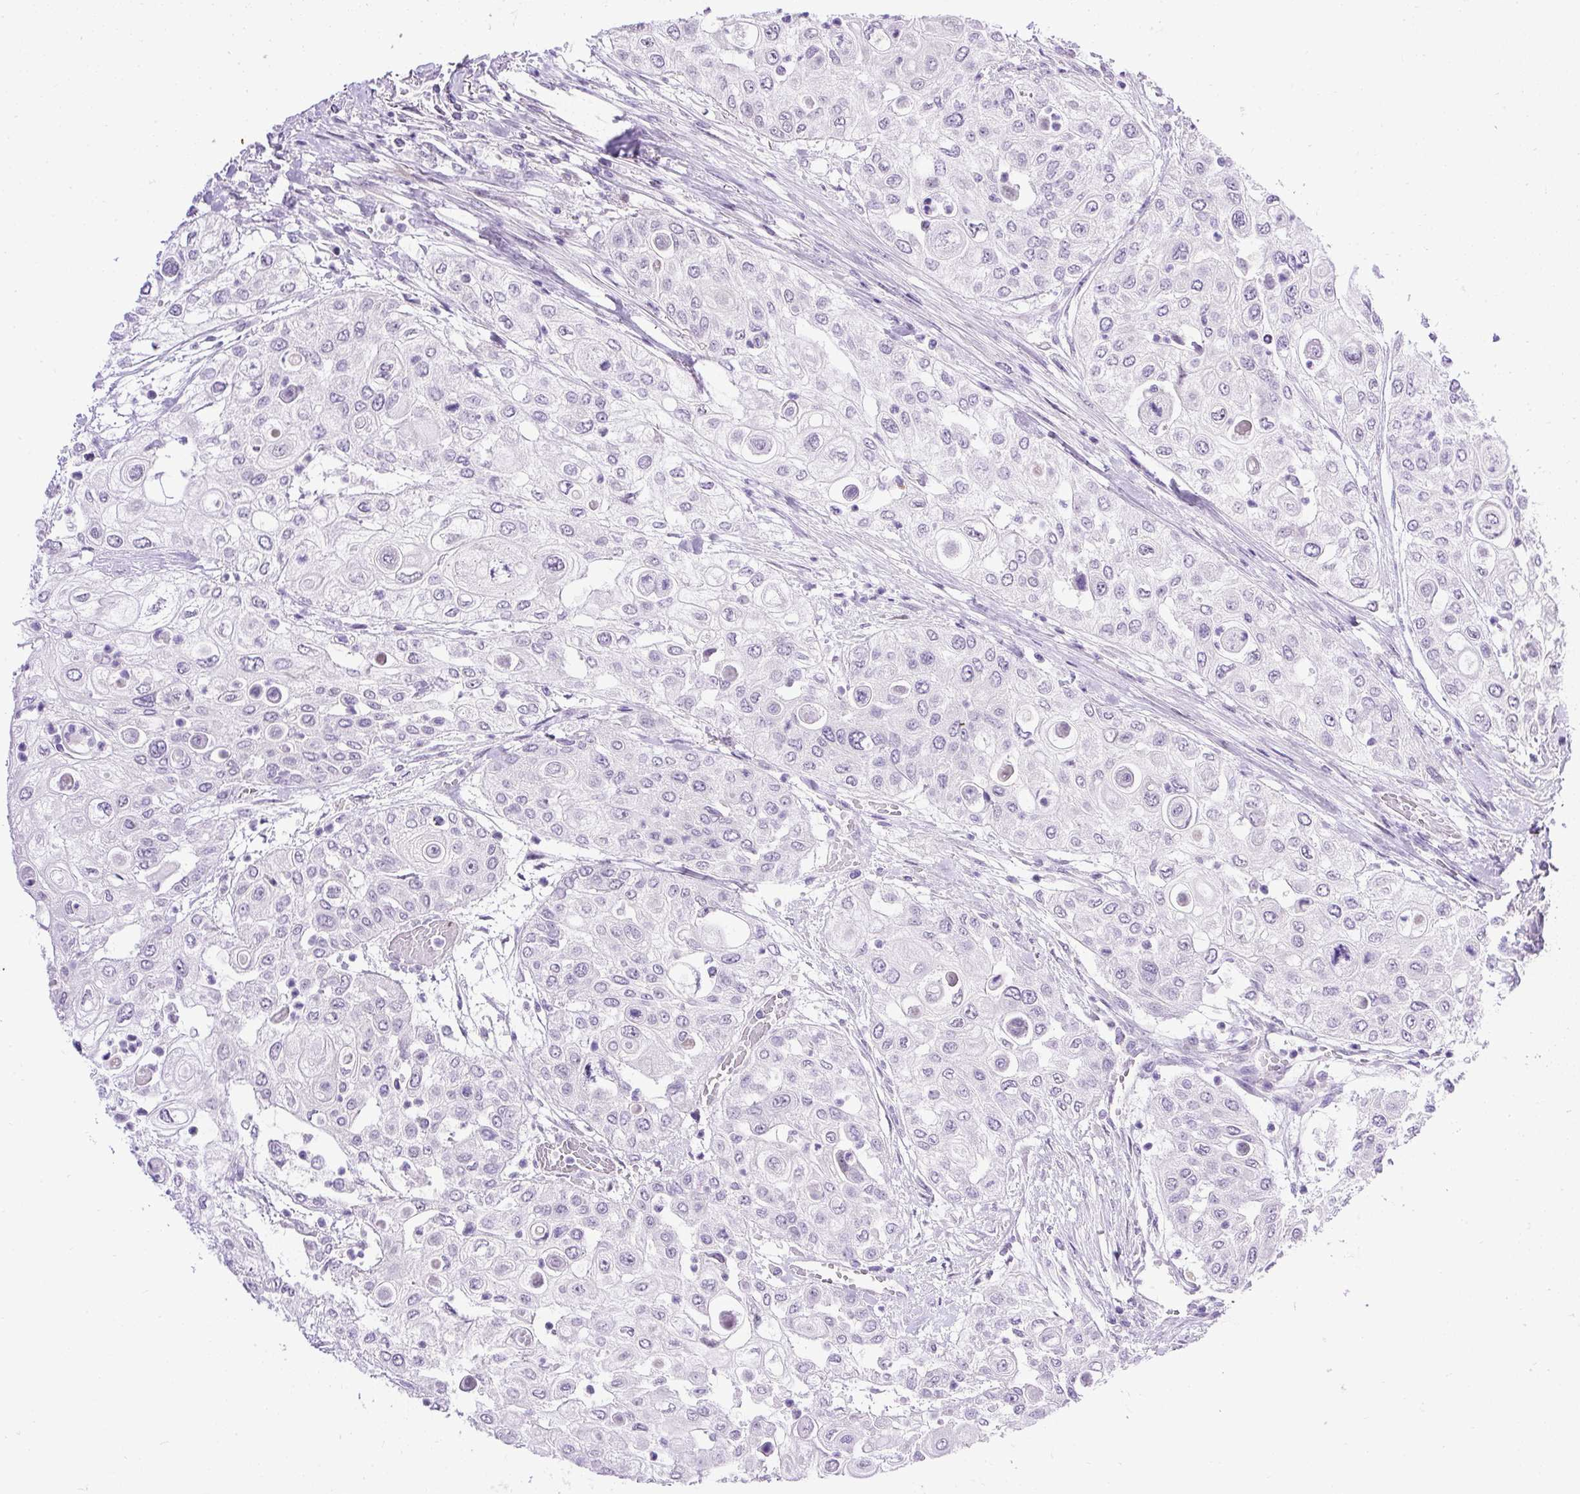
{"staining": {"intensity": "negative", "quantity": "none", "location": "none"}, "tissue": "urothelial cancer", "cell_type": "Tumor cells", "image_type": "cancer", "snomed": [{"axis": "morphology", "description": "Urothelial carcinoma, High grade"}, {"axis": "topography", "description": "Urinary bladder"}], "caption": "An image of urothelial carcinoma (high-grade) stained for a protein reveals no brown staining in tumor cells.", "gene": "WNT10B", "patient": {"sex": "female", "age": 79}}